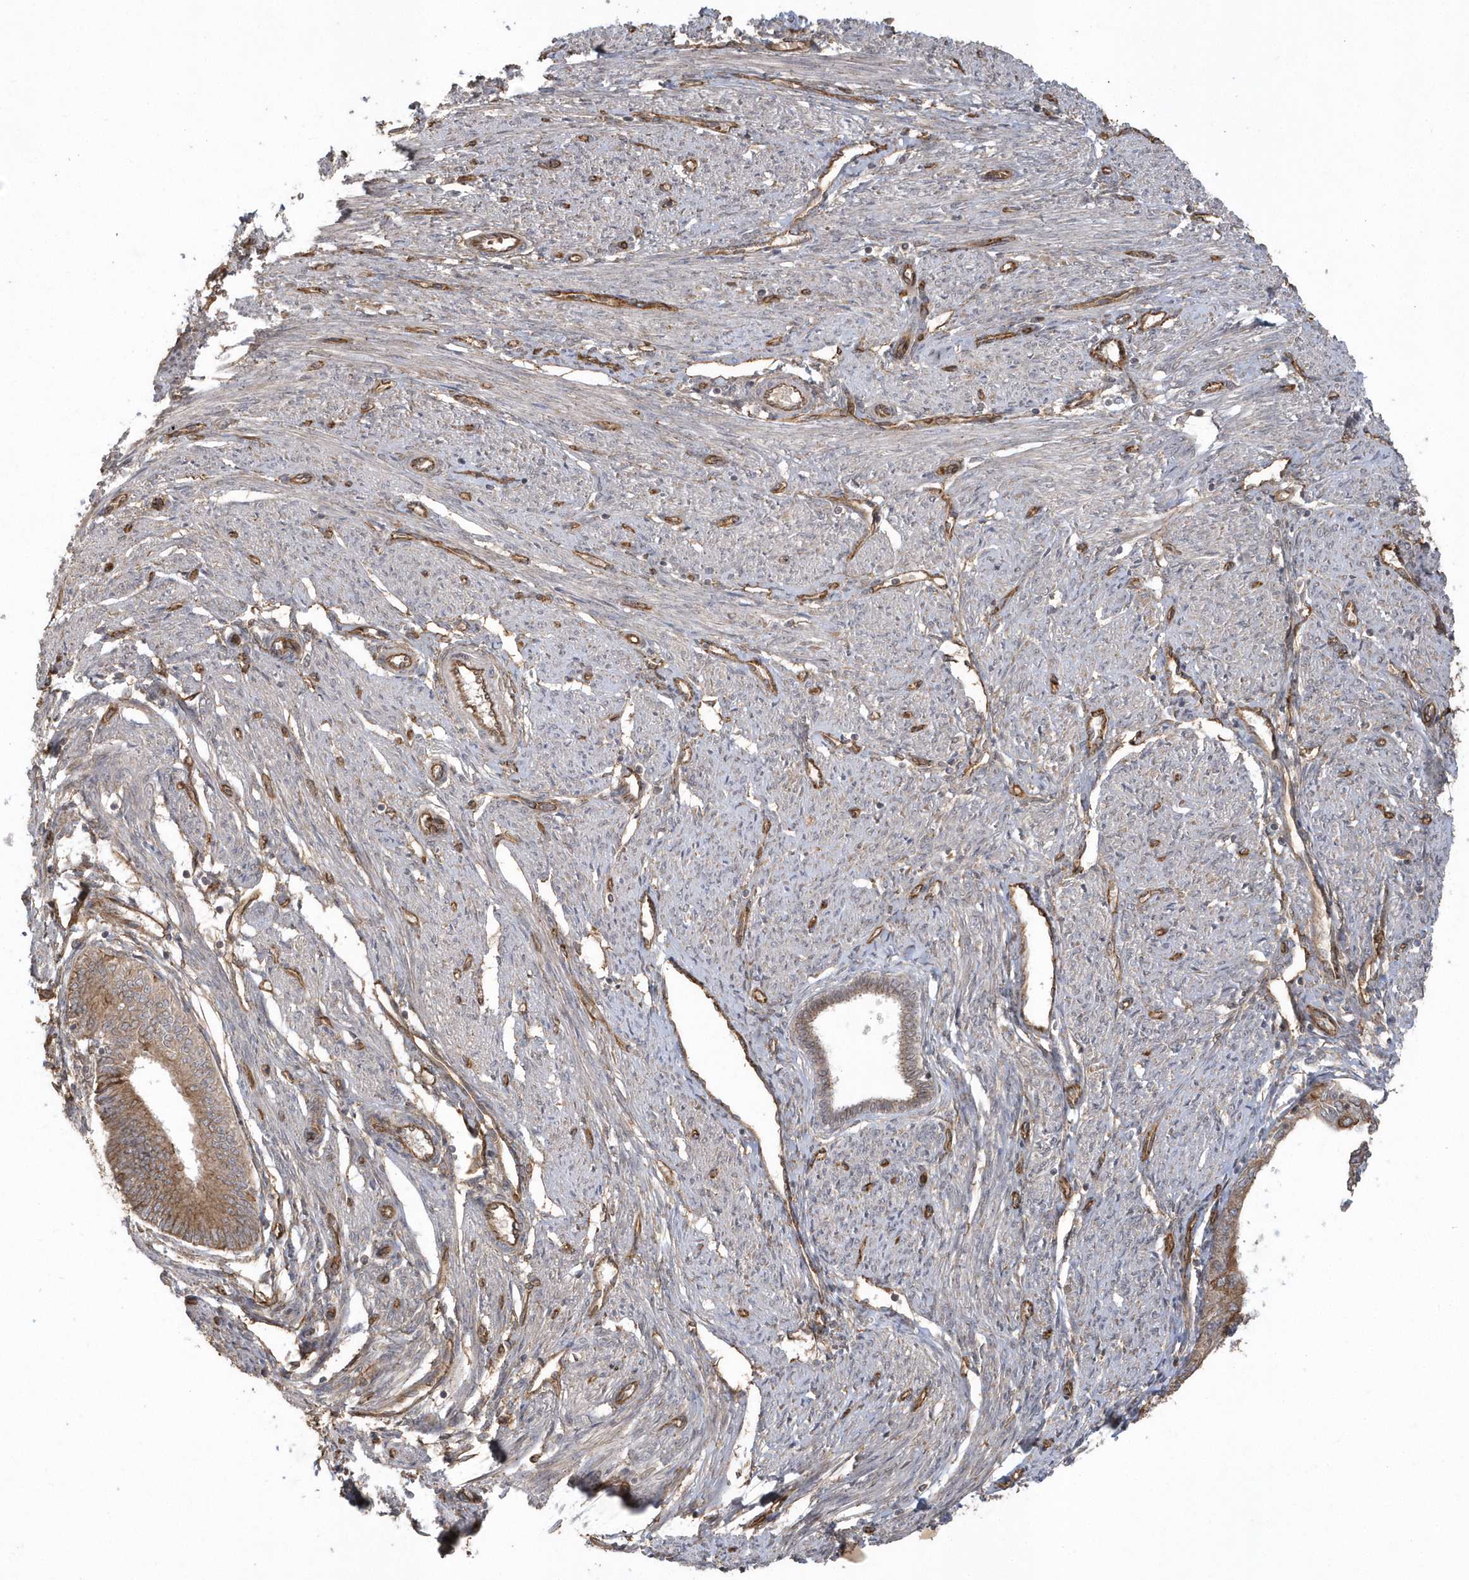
{"staining": {"intensity": "moderate", "quantity": ">75%", "location": "cytoplasmic/membranous"}, "tissue": "endometrial cancer", "cell_type": "Tumor cells", "image_type": "cancer", "snomed": [{"axis": "morphology", "description": "Adenocarcinoma, NOS"}, {"axis": "topography", "description": "Endometrium"}], "caption": "IHC (DAB) staining of human adenocarcinoma (endometrial) shows moderate cytoplasmic/membranous protein positivity in about >75% of tumor cells.", "gene": "HERPUD1", "patient": {"sex": "female", "age": 58}}